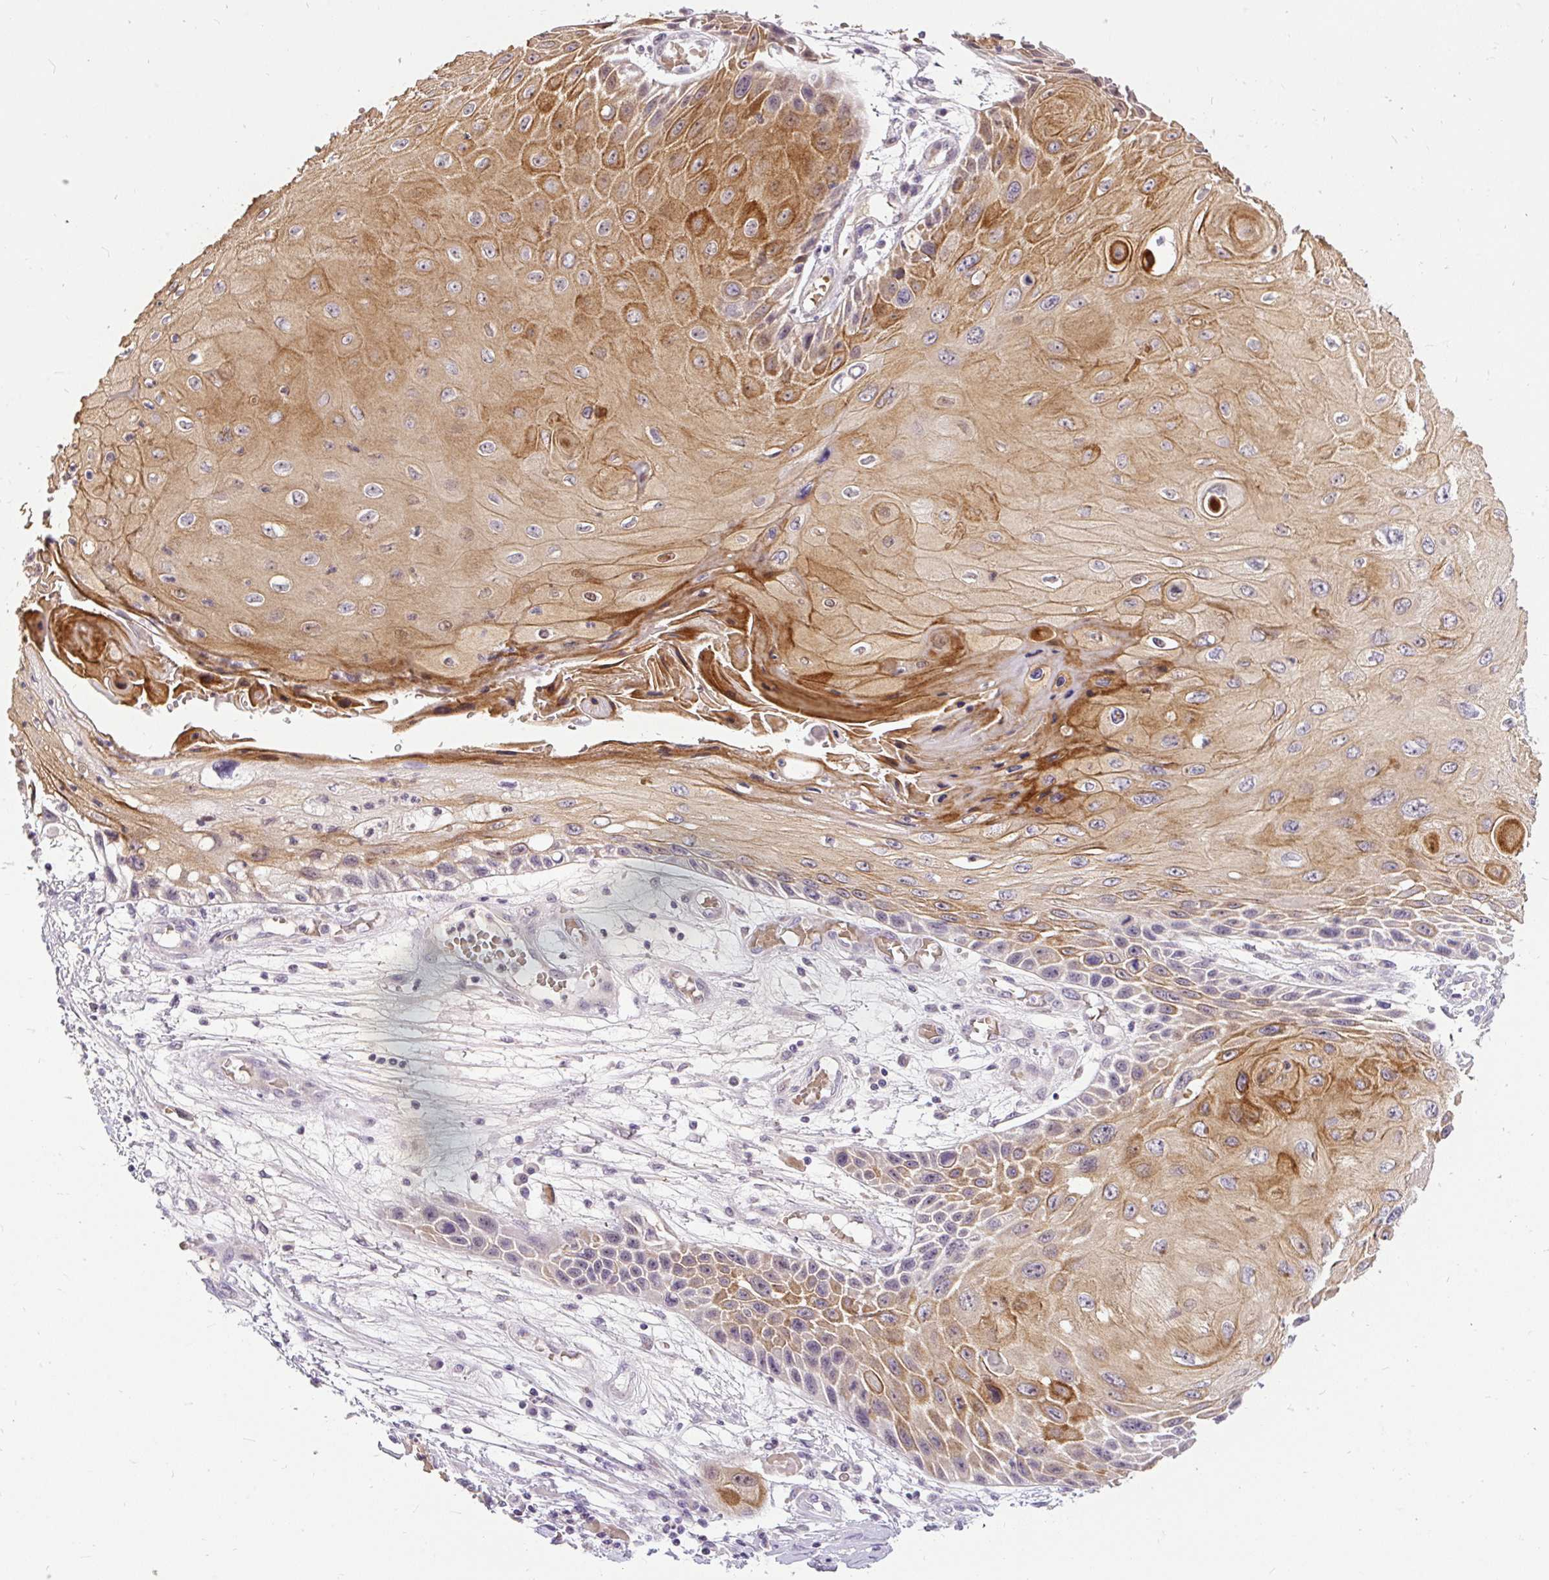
{"staining": {"intensity": "strong", "quantity": "25%-75%", "location": "cytoplasmic/membranous"}, "tissue": "skin cancer", "cell_type": "Tumor cells", "image_type": "cancer", "snomed": [{"axis": "morphology", "description": "Squamous cell carcinoma, NOS"}, {"axis": "topography", "description": "Skin"}, {"axis": "topography", "description": "Vulva"}], "caption": "Immunohistochemical staining of squamous cell carcinoma (skin) reveals high levels of strong cytoplasmic/membranous positivity in about 25%-75% of tumor cells. Nuclei are stained in blue.", "gene": "FAM117B", "patient": {"sex": "female", "age": 44}}